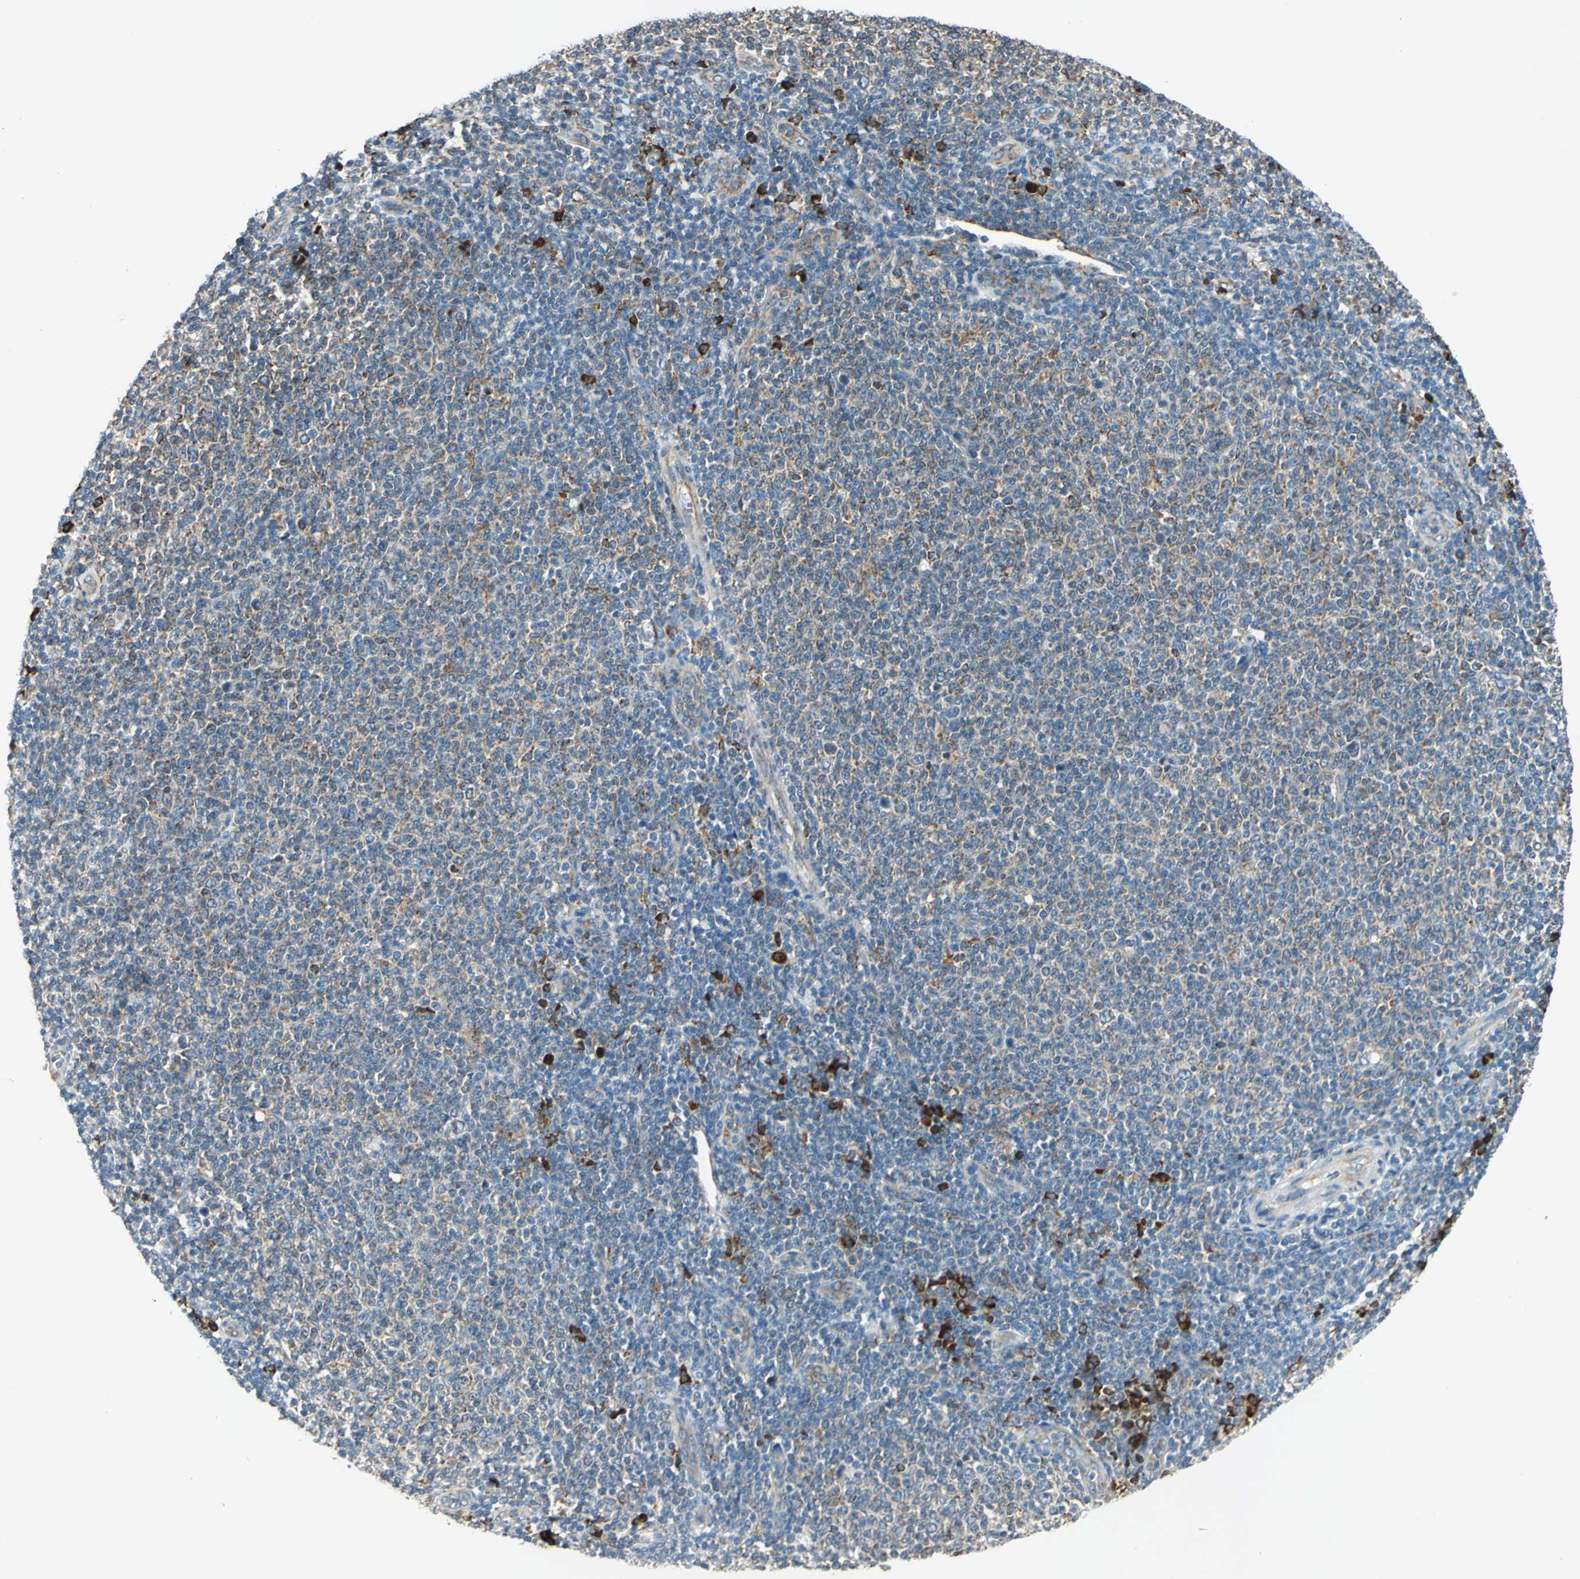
{"staining": {"intensity": "strong", "quantity": "<25%", "location": "cytoplasmic/membranous"}, "tissue": "lymphoma", "cell_type": "Tumor cells", "image_type": "cancer", "snomed": [{"axis": "morphology", "description": "Malignant lymphoma, non-Hodgkin's type, Low grade"}, {"axis": "topography", "description": "Lymph node"}], "caption": "The photomicrograph shows staining of lymphoma, revealing strong cytoplasmic/membranous protein expression (brown color) within tumor cells.", "gene": "PDIA4", "patient": {"sex": "male", "age": 66}}